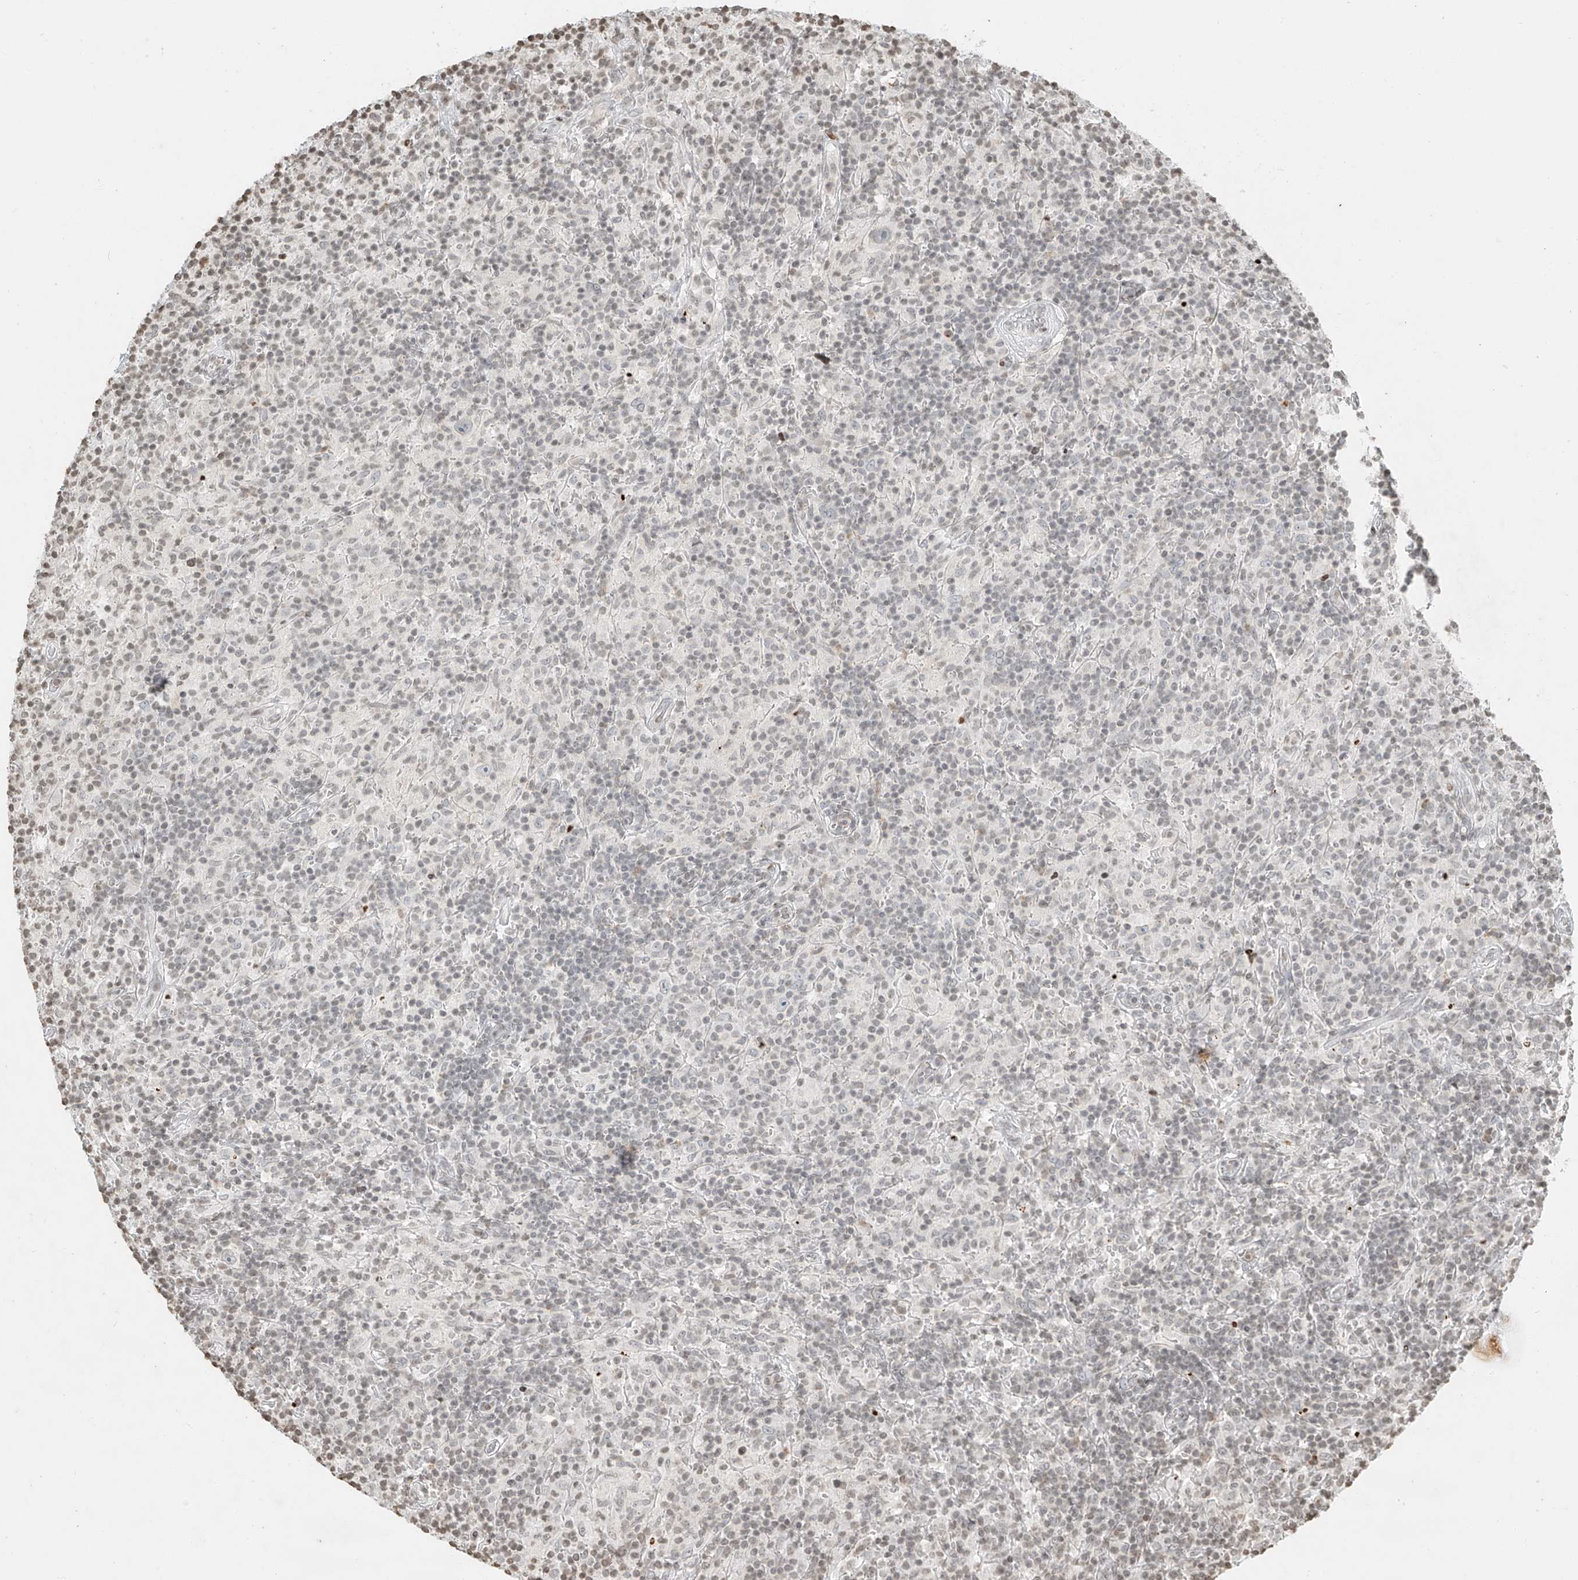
{"staining": {"intensity": "negative", "quantity": "none", "location": "none"}, "tissue": "lymphoma", "cell_type": "Tumor cells", "image_type": "cancer", "snomed": [{"axis": "morphology", "description": "Hodgkin's disease, NOS"}, {"axis": "topography", "description": "Lymph node"}], "caption": "The immunohistochemistry (IHC) photomicrograph has no significant positivity in tumor cells of Hodgkin's disease tissue.", "gene": "C17orf58", "patient": {"sex": "male", "age": 70}}